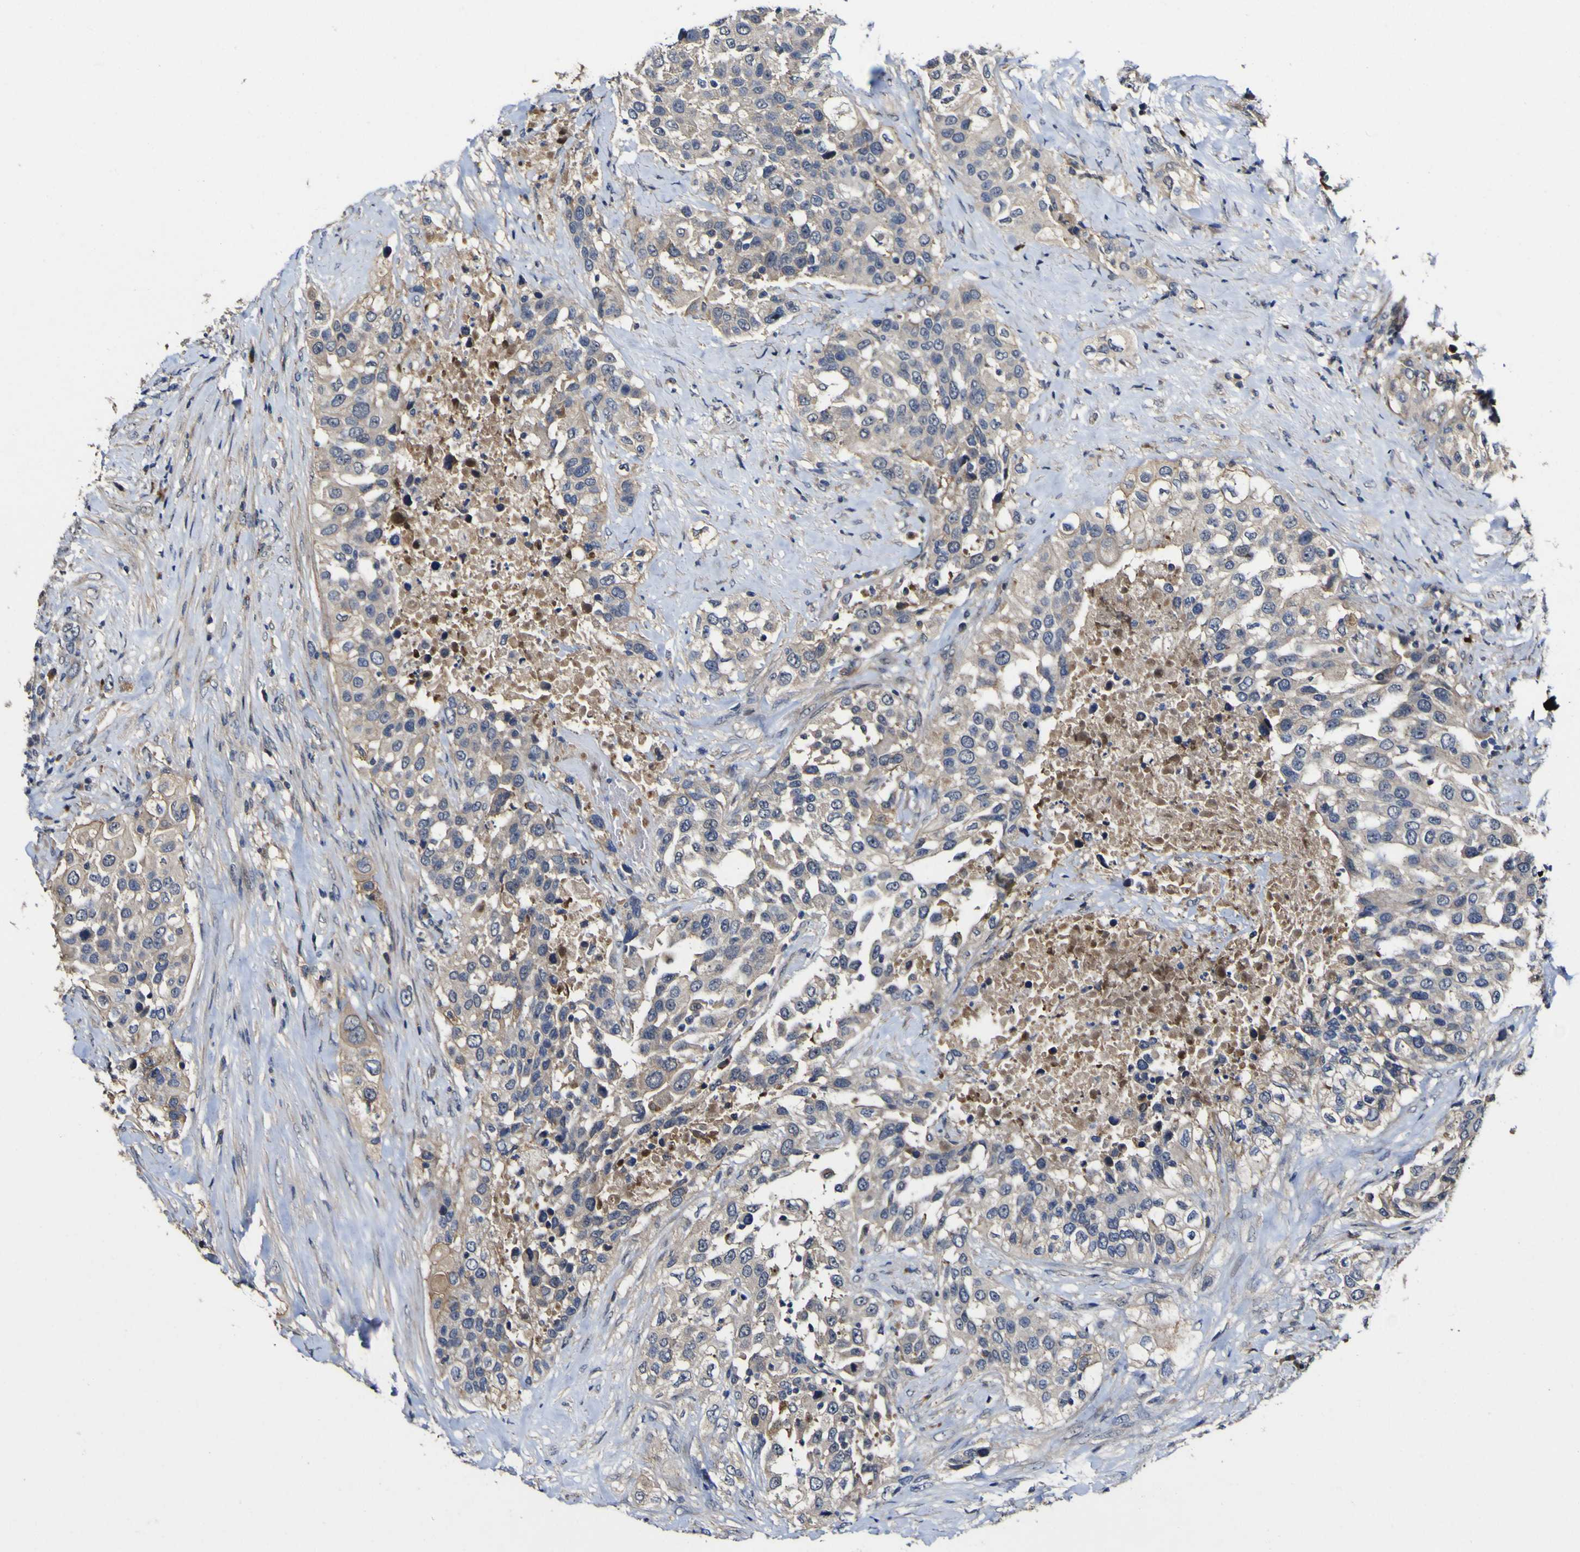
{"staining": {"intensity": "weak", "quantity": "25%-75%", "location": "cytoplasmic/membranous"}, "tissue": "urothelial cancer", "cell_type": "Tumor cells", "image_type": "cancer", "snomed": [{"axis": "morphology", "description": "Urothelial carcinoma, High grade"}, {"axis": "topography", "description": "Urinary bladder"}], "caption": "The immunohistochemical stain shows weak cytoplasmic/membranous positivity in tumor cells of high-grade urothelial carcinoma tissue. (IHC, brightfield microscopy, high magnification).", "gene": "CCL2", "patient": {"sex": "female", "age": 80}}